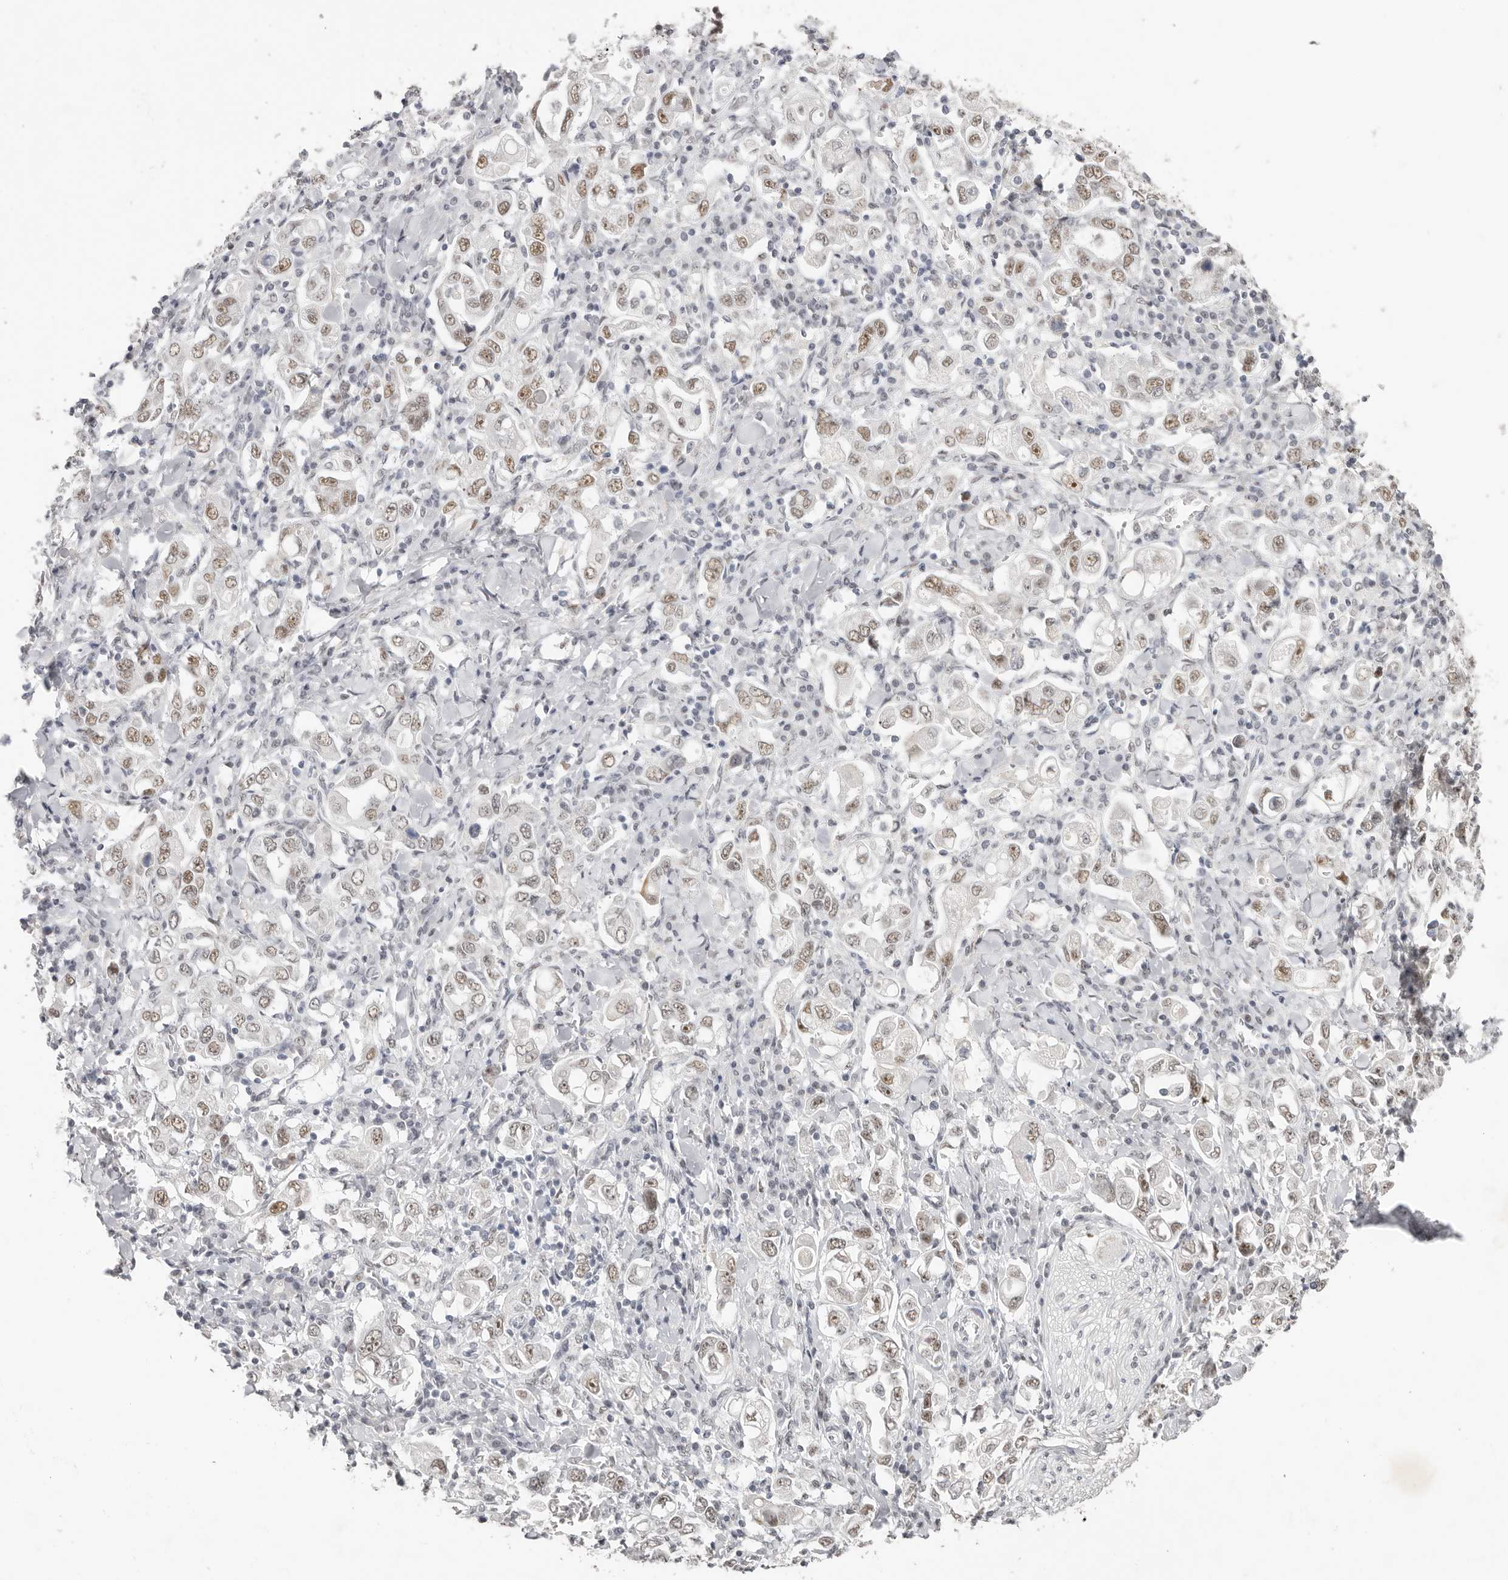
{"staining": {"intensity": "moderate", "quantity": ">75%", "location": "nuclear"}, "tissue": "stomach cancer", "cell_type": "Tumor cells", "image_type": "cancer", "snomed": [{"axis": "morphology", "description": "Adenocarcinoma, NOS"}, {"axis": "topography", "description": "Stomach, upper"}], "caption": "A medium amount of moderate nuclear expression is identified in approximately >75% of tumor cells in stomach cancer tissue.", "gene": "LARP7", "patient": {"sex": "male", "age": 62}}